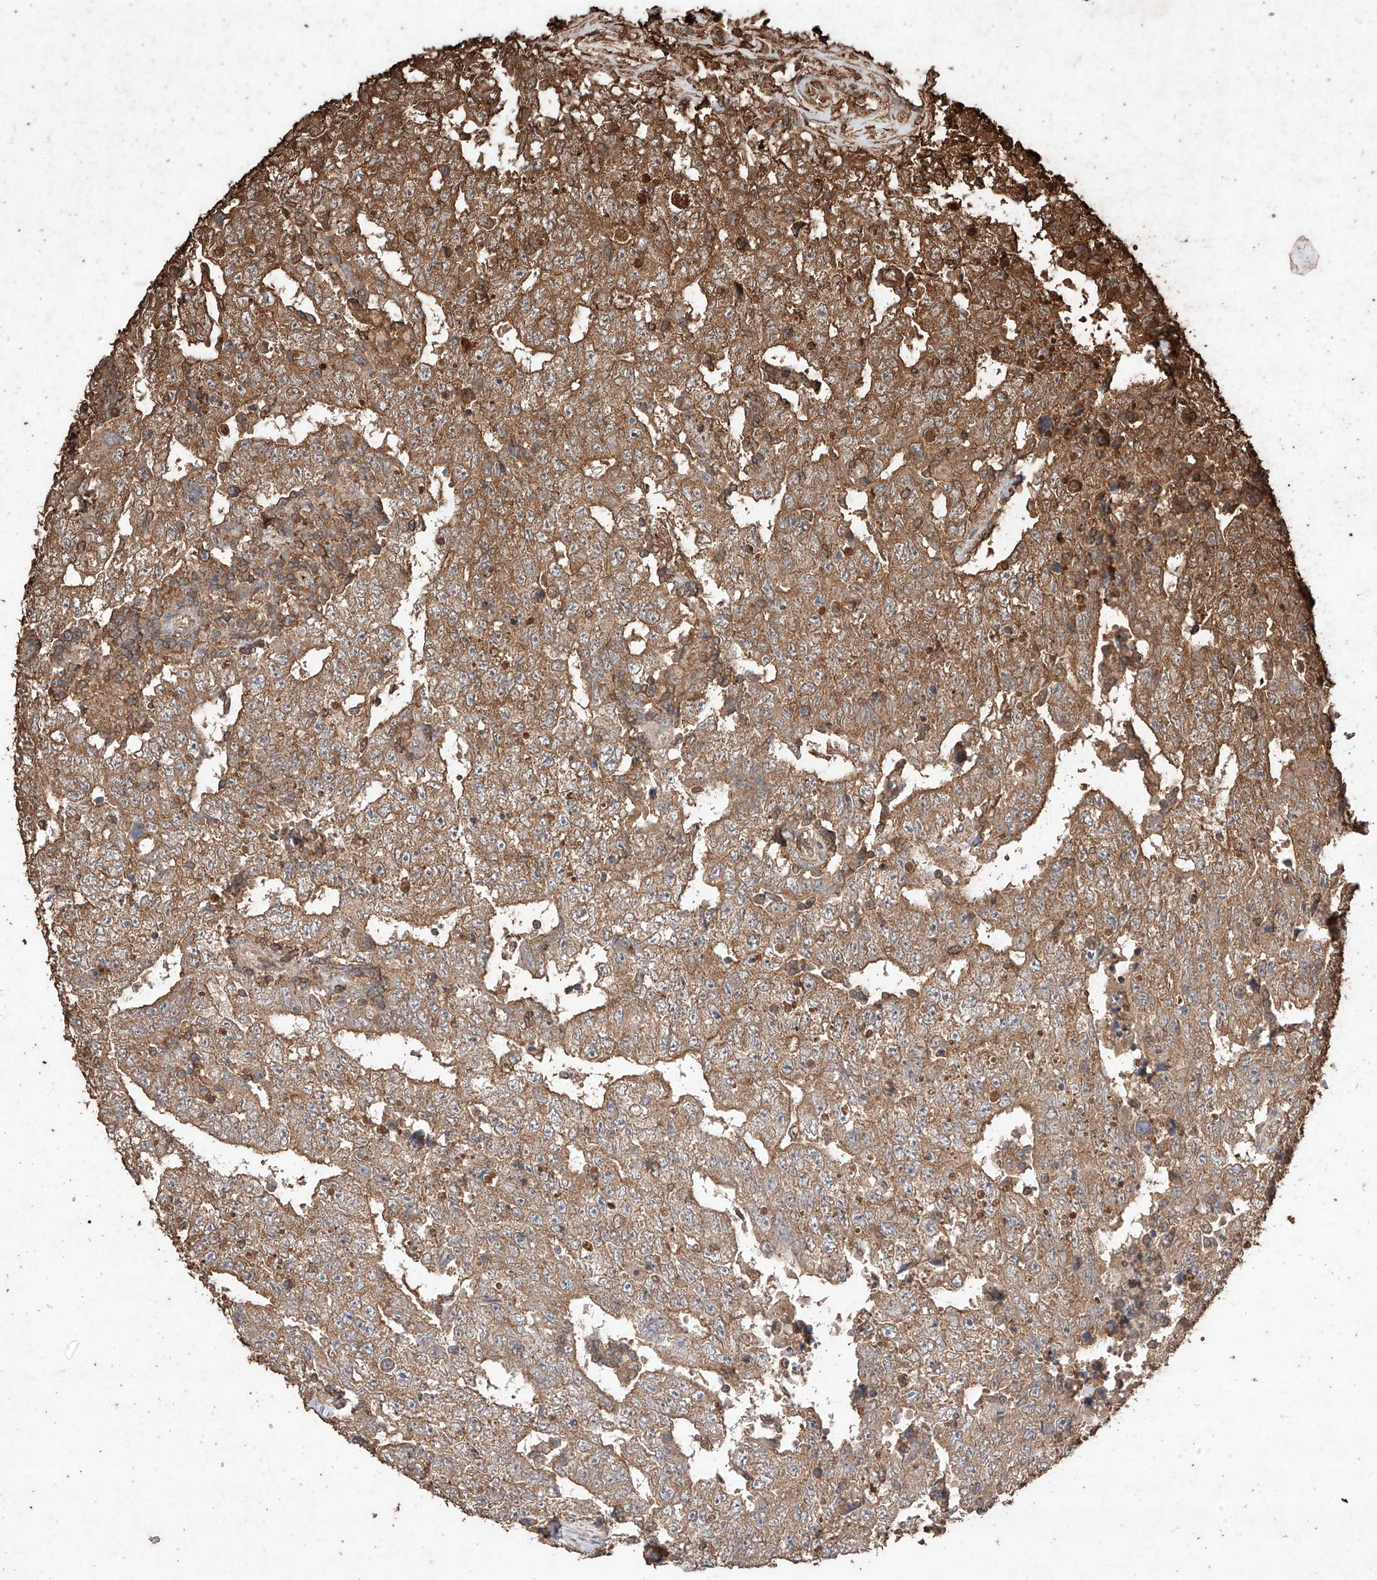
{"staining": {"intensity": "moderate", "quantity": ">75%", "location": "cytoplasmic/membranous"}, "tissue": "testis cancer", "cell_type": "Tumor cells", "image_type": "cancer", "snomed": [{"axis": "morphology", "description": "Carcinoma, Embryonal, NOS"}, {"axis": "topography", "description": "Testis"}], "caption": "A photomicrograph showing moderate cytoplasmic/membranous expression in about >75% of tumor cells in testis embryonal carcinoma, as visualized by brown immunohistochemical staining.", "gene": "M6PR", "patient": {"sex": "male", "age": 26}}